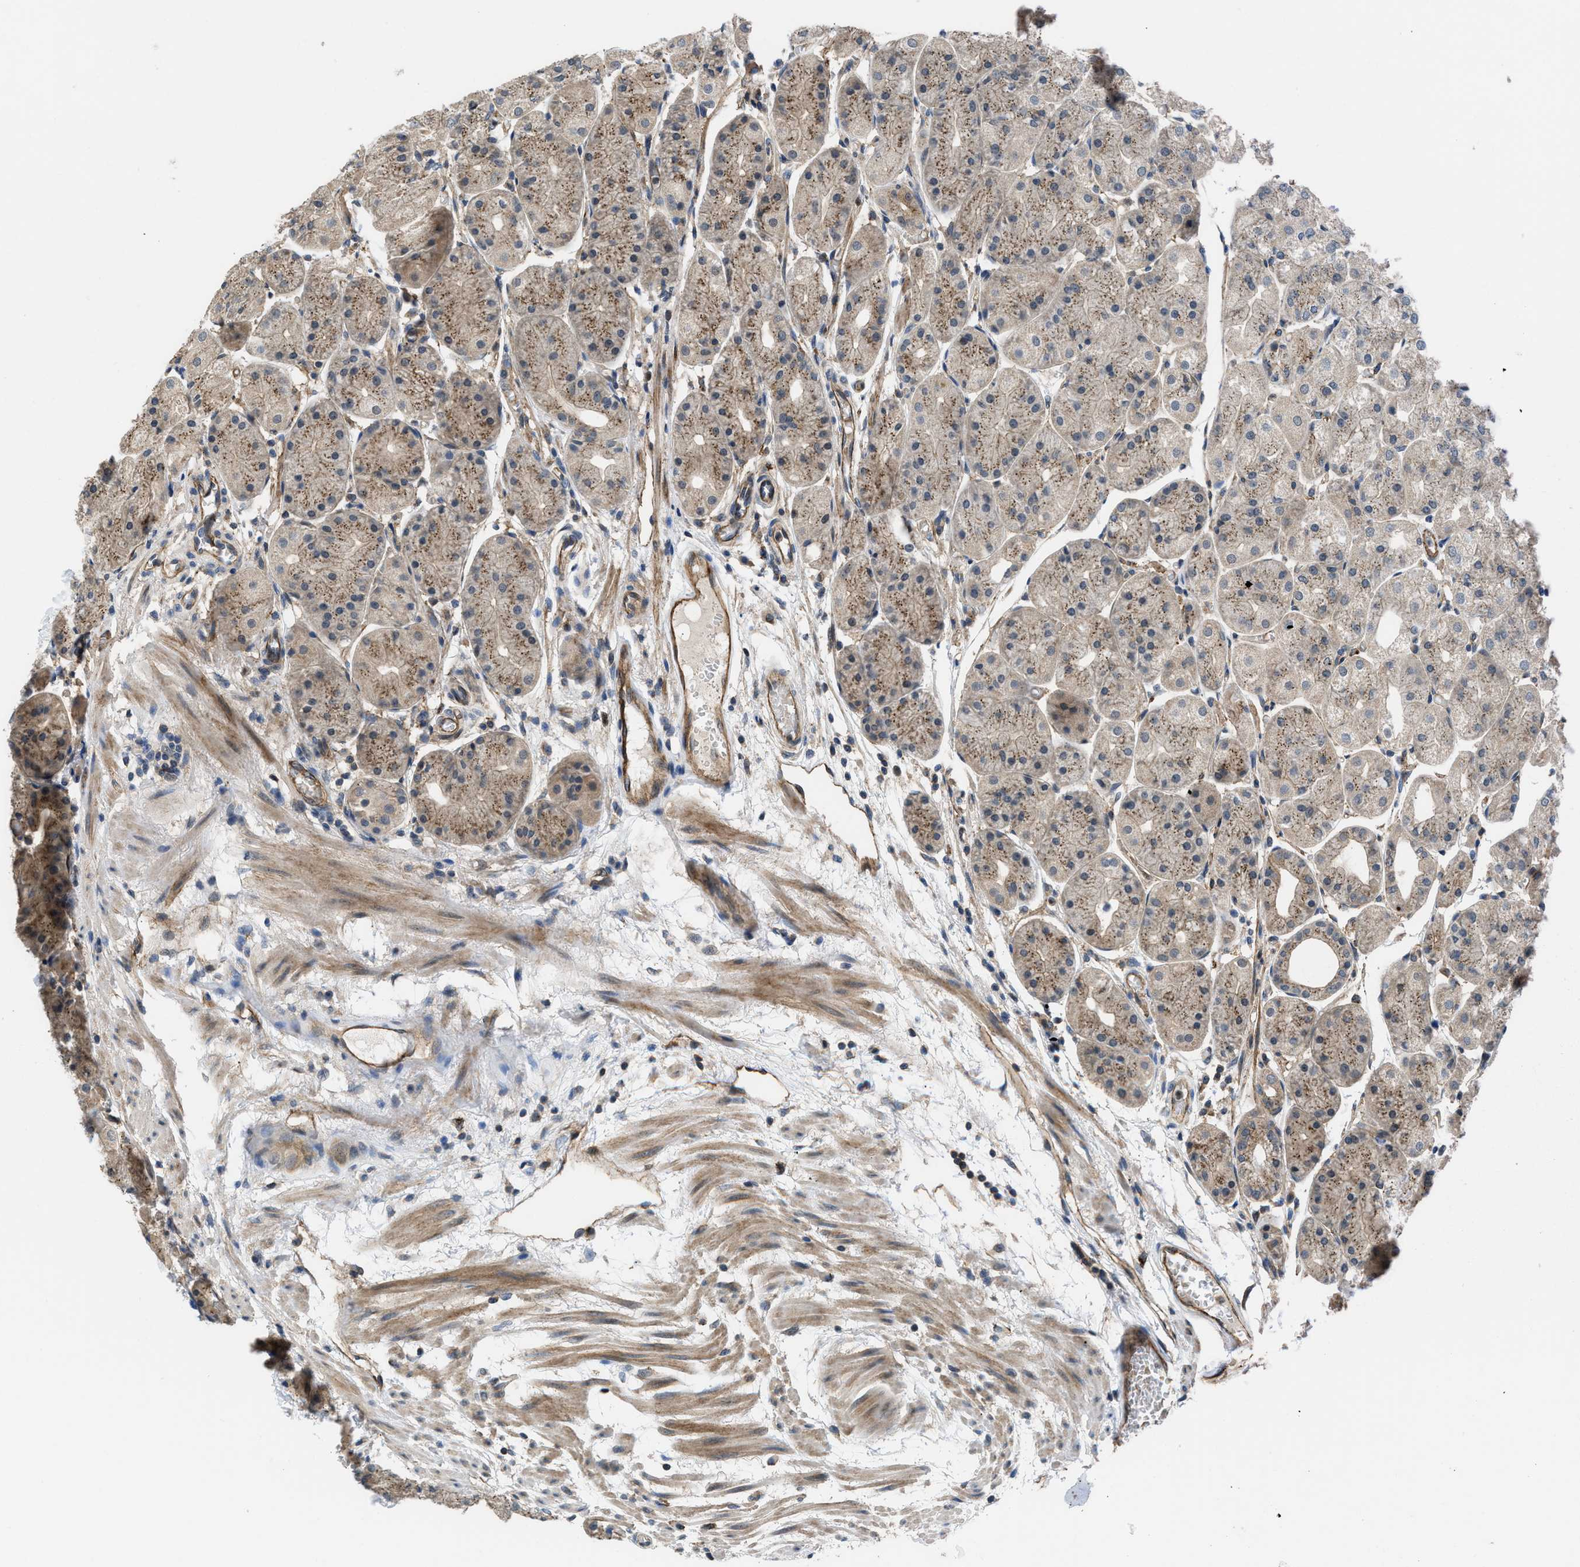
{"staining": {"intensity": "moderate", "quantity": ">75%", "location": "cytoplasmic/membranous"}, "tissue": "stomach", "cell_type": "Glandular cells", "image_type": "normal", "snomed": [{"axis": "morphology", "description": "Normal tissue, NOS"}, {"axis": "topography", "description": "Stomach, upper"}], "caption": "Protein staining exhibits moderate cytoplasmic/membranous positivity in about >75% of glandular cells in benign stomach. (Stains: DAB in brown, nuclei in blue, Microscopy: brightfield microscopy at high magnification).", "gene": "GPATCH2L", "patient": {"sex": "male", "age": 72}}